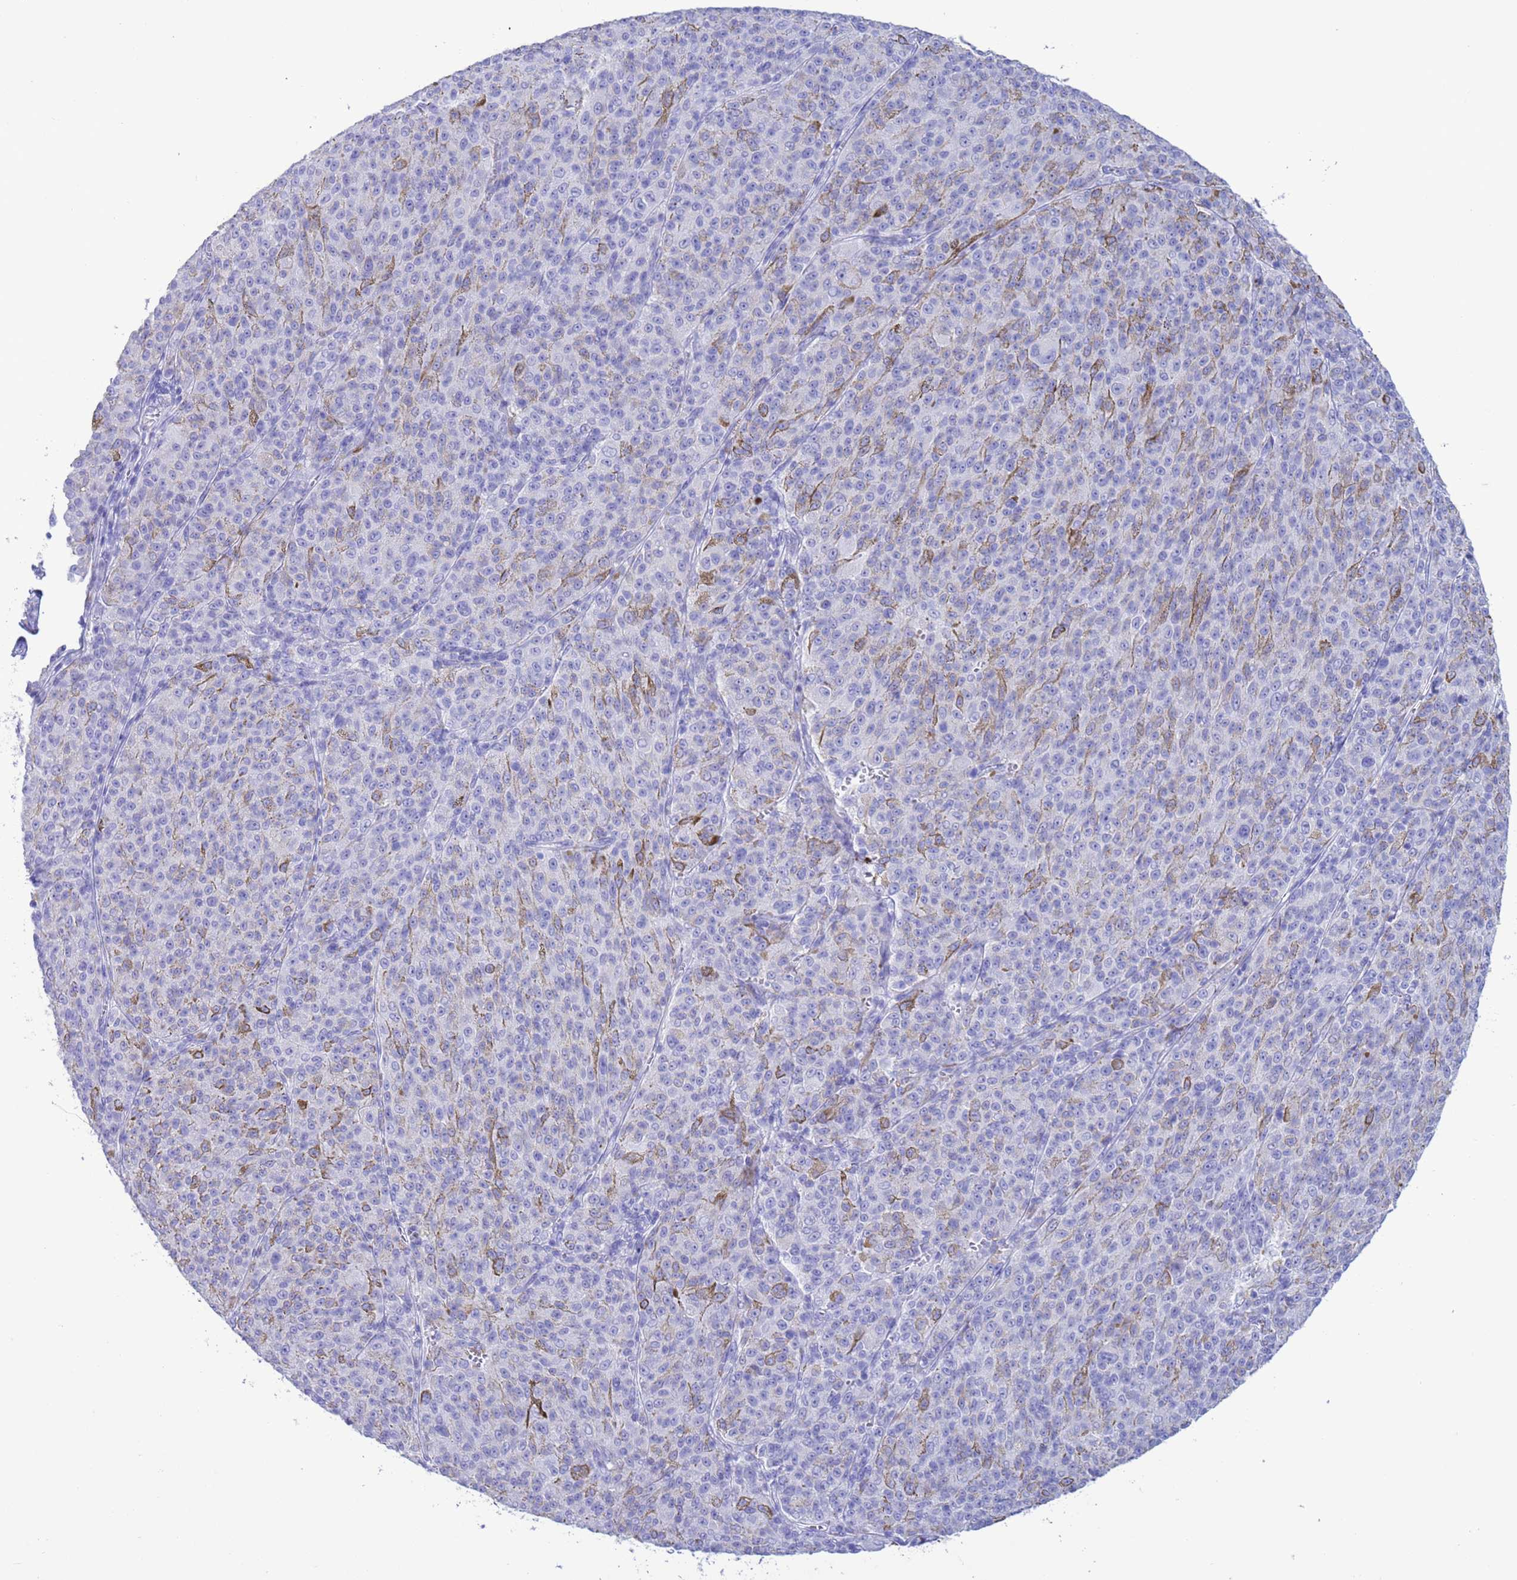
{"staining": {"intensity": "negative", "quantity": "none", "location": "none"}, "tissue": "melanoma", "cell_type": "Tumor cells", "image_type": "cancer", "snomed": [{"axis": "morphology", "description": "Malignant melanoma, NOS"}, {"axis": "topography", "description": "Skin"}], "caption": "Tumor cells show no significant protein positivity in malignant melanoma.", "gene": "GSTM1", "patient": {"sex": "female", "age": 52}}